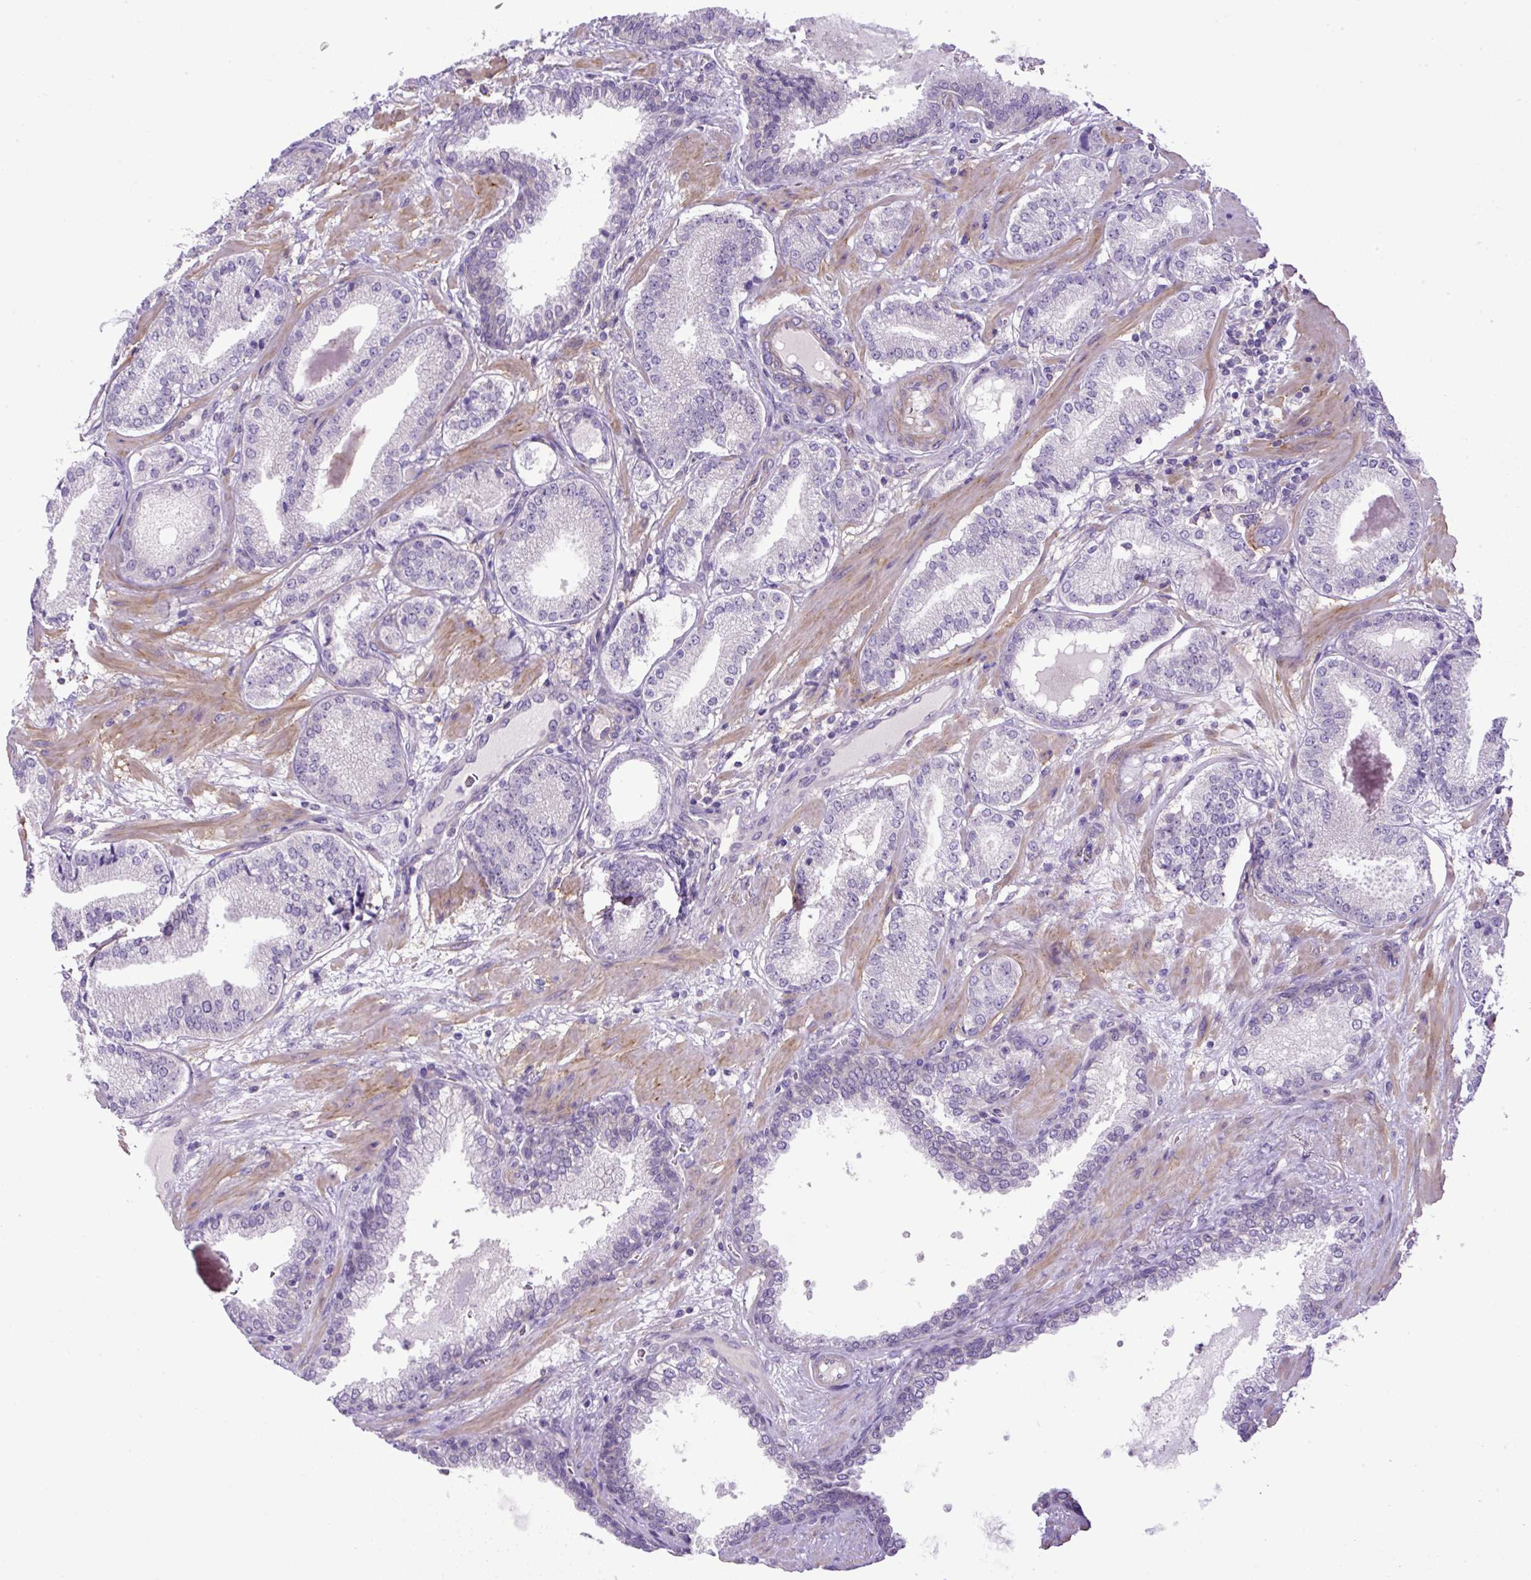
{"staining": {"intensity": "negative", "quantity": "none", "location": "none"}, "tissue": "prostate cancer", "cell_type": "Tumor cells", "image_type": "cancer", "snomed": [{"axis": "morphology", "description": "Adenocarcinoma, High grade"}, {"axis": "topography", "description": "Prostate"}], "caption": "A photomicrograph of prostate cancer stained for a protein displays no brown staining in tumor cells.", "gene": "NPTN", "patient": {"sex": "male", "age": 63}}